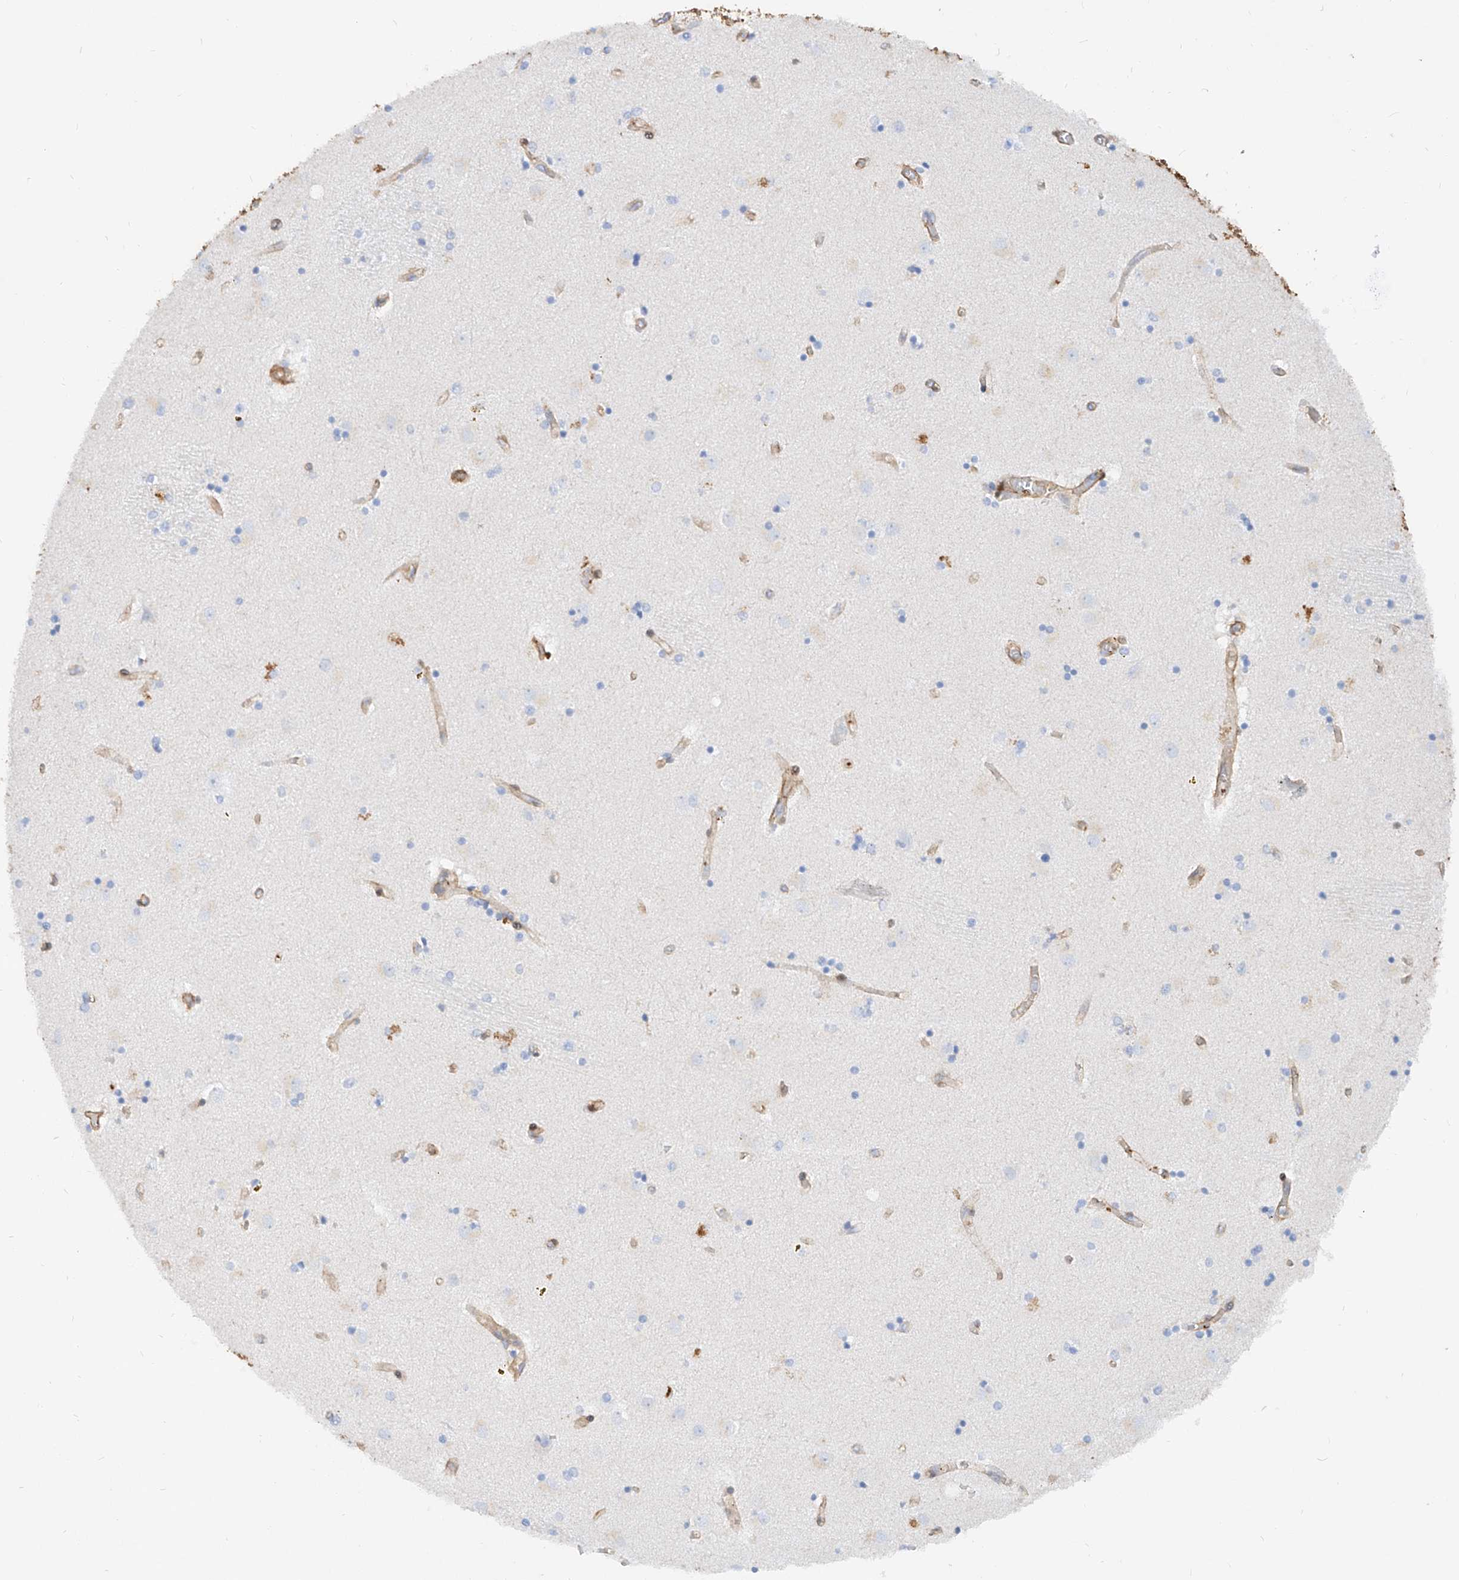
{"staining": {"intensity": "negative", "quantity": "none", "location": "none"}, "tissue": "caudate", "cell_type": "Glial cells", "image_type": "normal", "snomed": [{"axis": "morphology", "description": "Normal tissue, NOS"}, {"axis": "topography", "description": "Lateral ventricle wall"}], "caption": "An image of human caudate is negative for staining in glial cells. The staining is performed using DAB (3,3'-diaminobenzidine) brown chromogen with nuclei counter-stained in using hematoxylin.", "gene": "TAS2R60", "patient": {"sex": "male", "age": 70}}